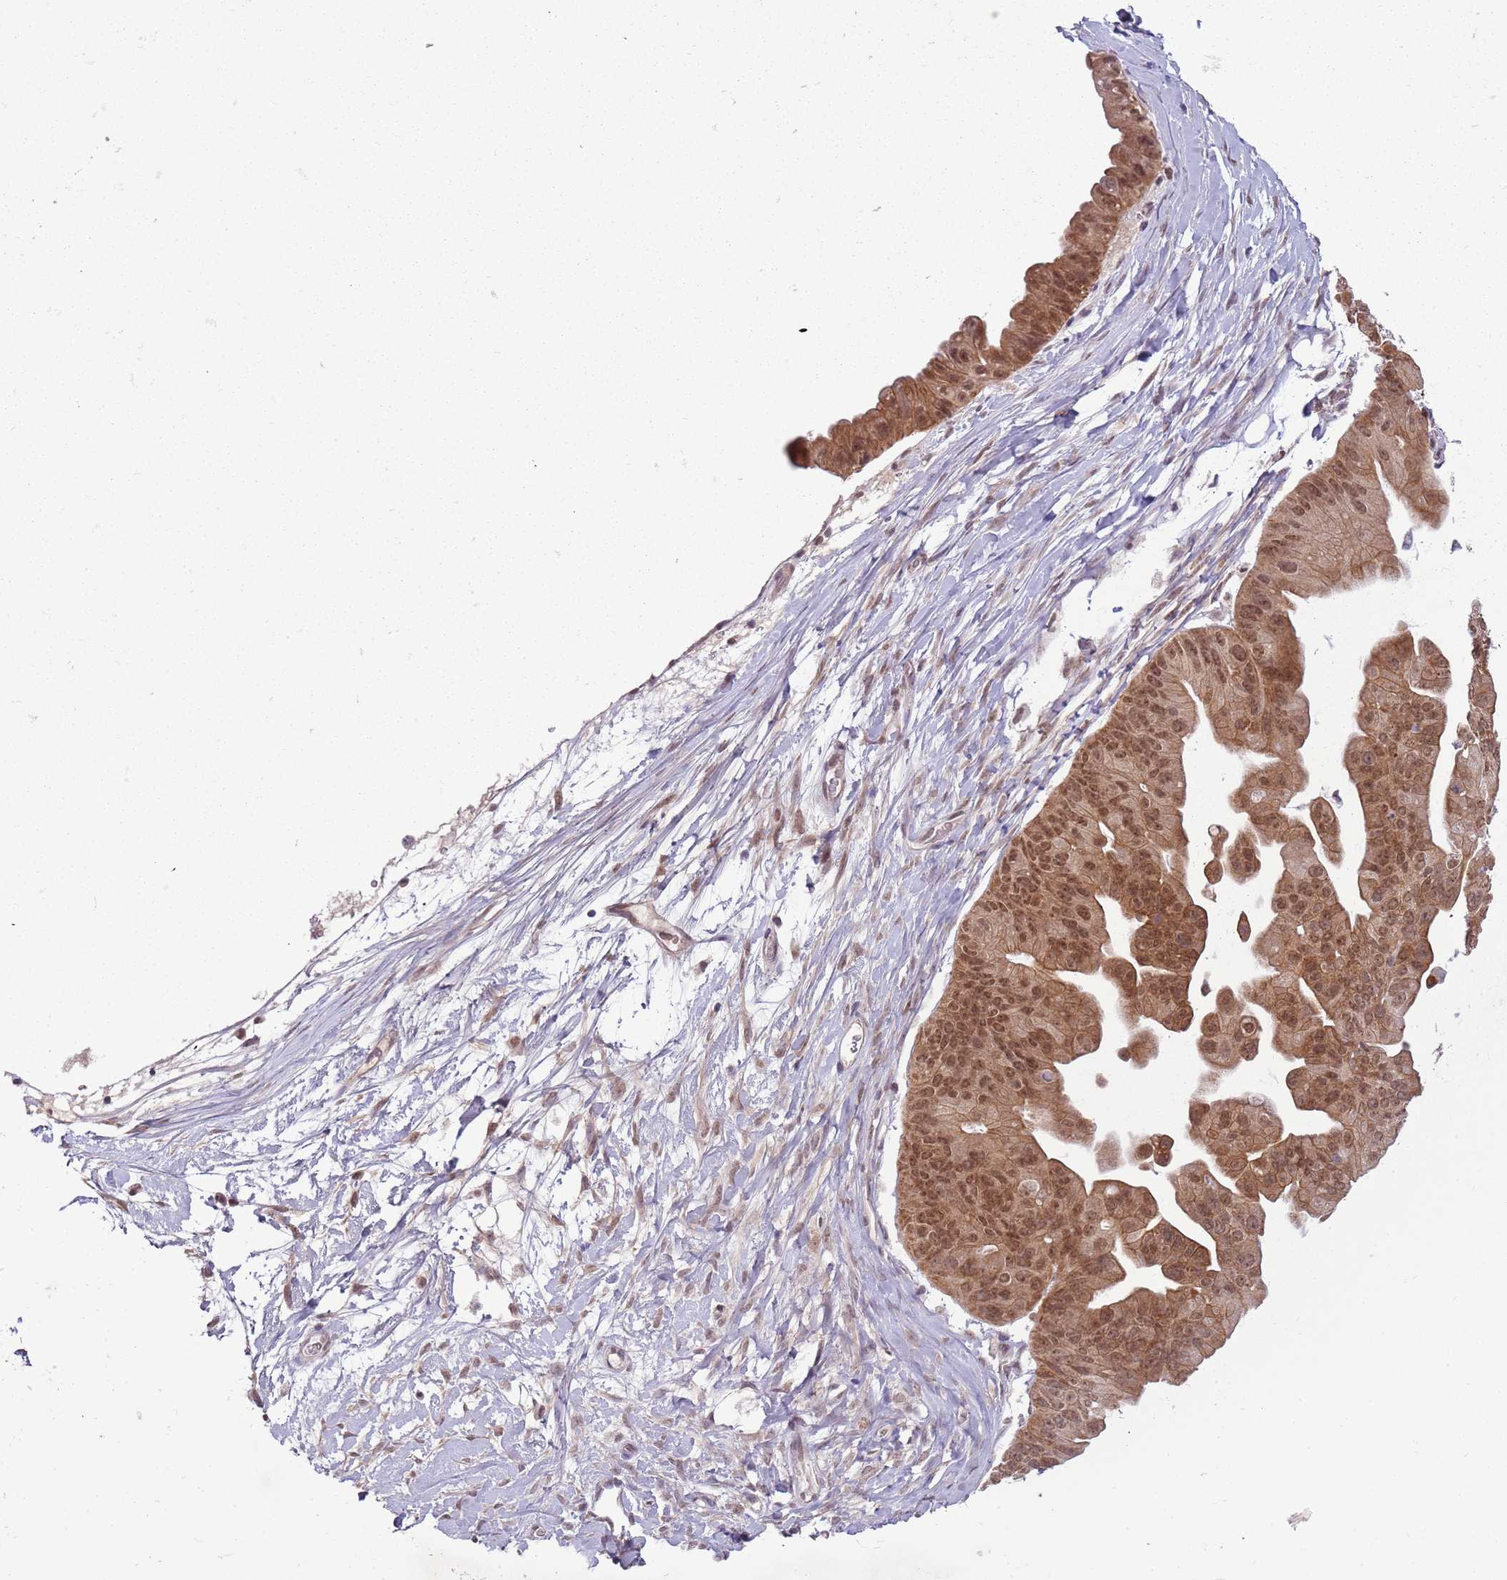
{"staining": {"intensity": "moderate", "quantity": ">75%", "location": "nuclear"}, "tissue": "ovarian cancer", "cell_type": "Tumor cells", "image_type": "cancer", "snomed": [{"axis": "morphology", "description": "Cystadenocarcinoma, mucinous, NOS"}, {"axis": "topography", "description": "Ovary"}], "caption": "Human ovarian mucinous cystadenocarcinoma stained with a brown dye shows moderate nuclear positive expression in approximately >75% of tumor cells.", "gene": "FAM120AOS", "patient": {"sex": "female", "age": 61}}